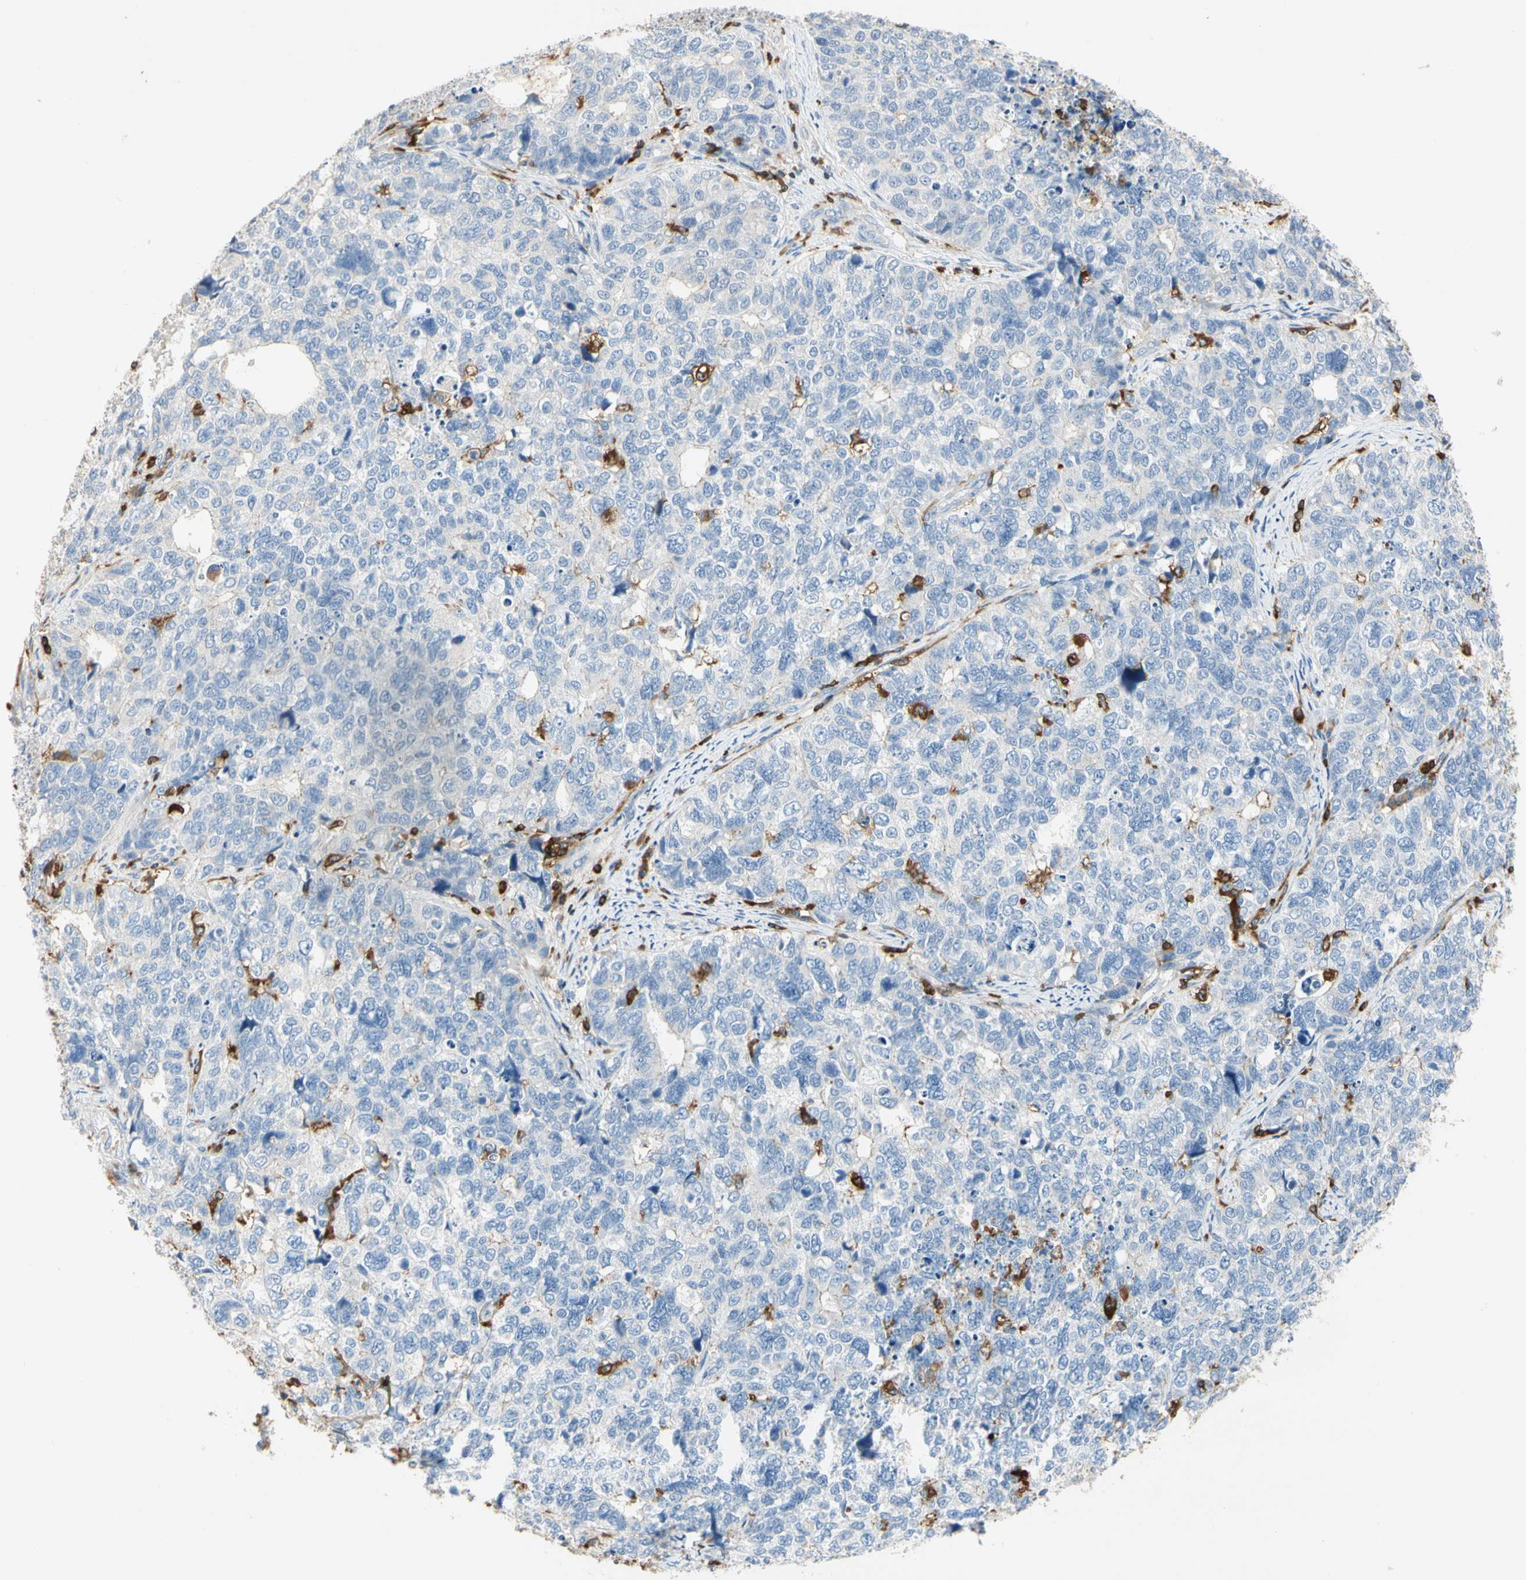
{"staining": {"intensity": "negative", "quantity": "none", "location": "none"}, "tissue": "cervical cancer", "cell_type": "Tumor cells", "image_type": "cancer", "snomed": [{"axis": "morphology", "description": "Squamous cell carcinoma, NOS"}, {"axis": "topography", "description": "Cervix"}], "caption": "An IHC histopathology image of squamous cell carcinoma (cervical) is shown. There is no staining in tumor cells of squamous cell carcinoma (cervical).", "gene": "FMNL1", "patient": {"sex": "female", "age": 63}}